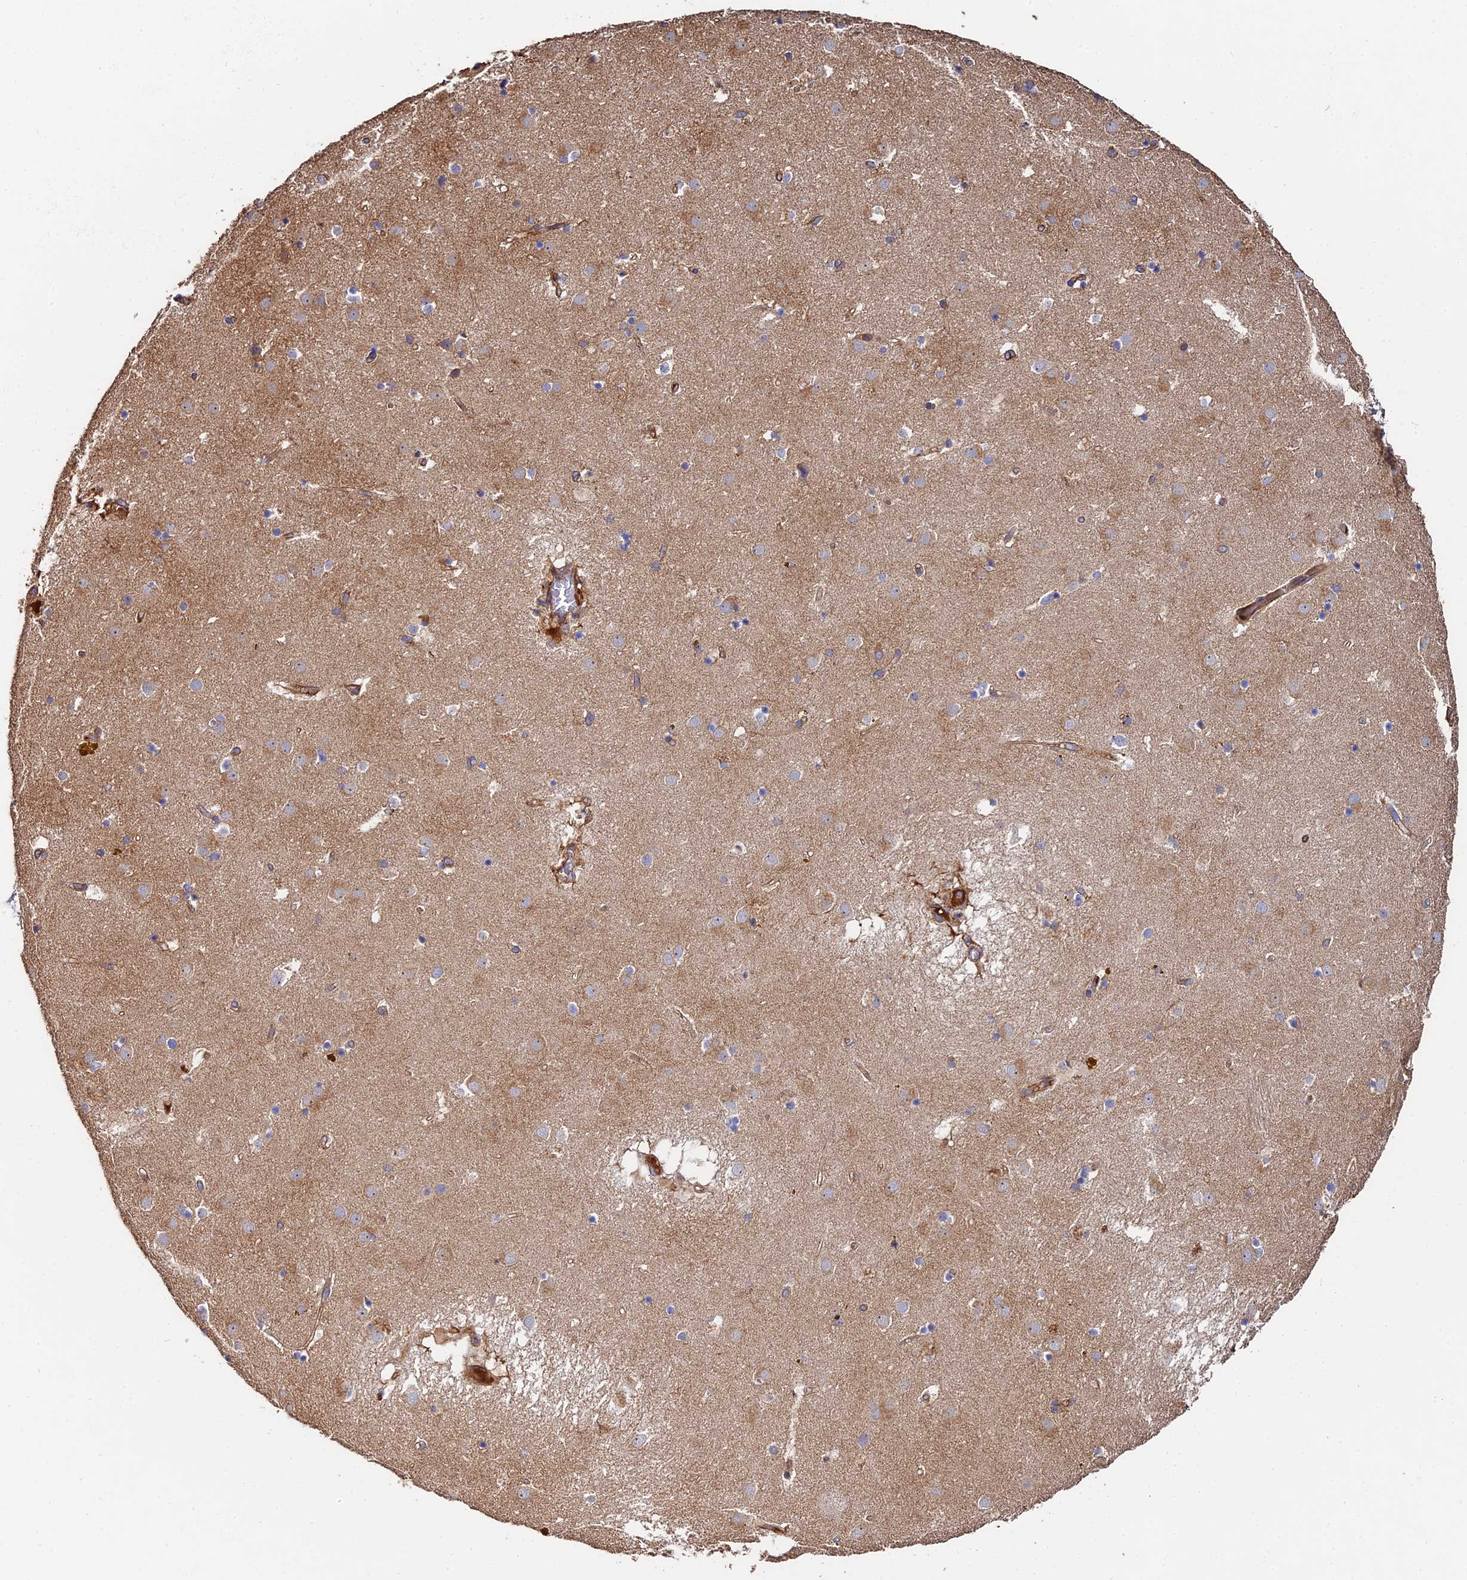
{"staining": {"intensity": "weak", "quantity": "<25%", "location": "cytoplasmic/membranous"}, "tissue": "caudate", "cell_type": "Glial cells", "image_type": "normal", "snomed": [{"axis": "morphology", "description": "Normal tissue, NOS"}, {"axis": "topography", "description": "Lateral ventricle wall"}], "caption": "The immunohistochemistry micrograph has no significant positivity in glial cells of caudate.", "gene": "EXT1", "patient": {"sex": "male", "age": 70}}